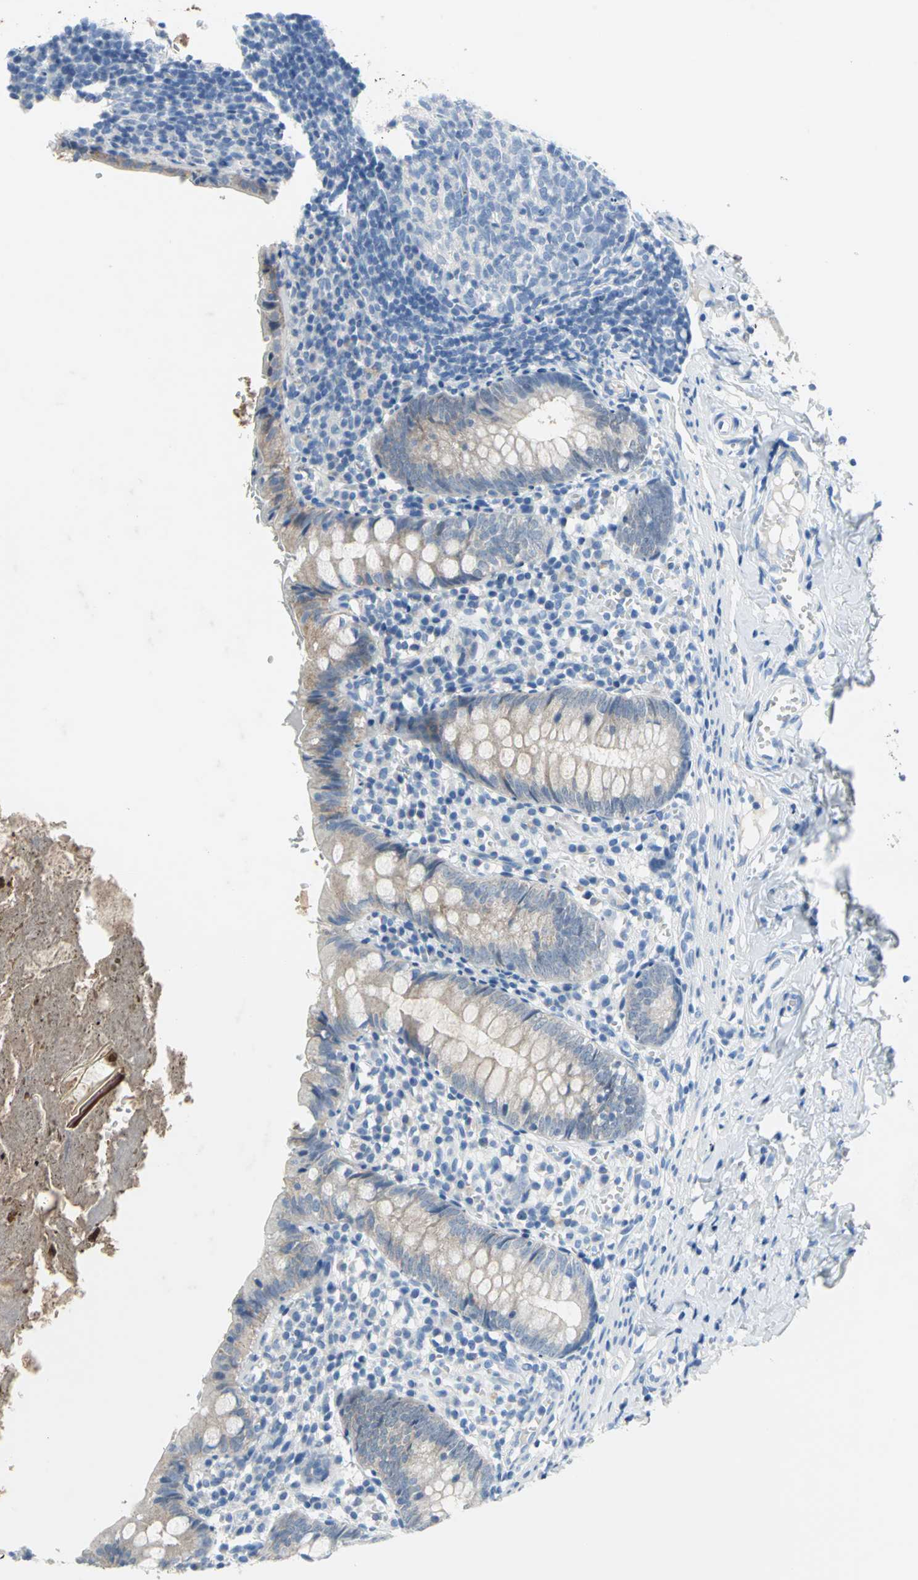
{"staining": {"intensity": "weak", "quantity": "25%-75%", "location": "cytoplasmic/membranous"}, "tissue": "appendix", "cell_type": "Glandular cells", "image_type": "normal", "snomed": [{"axis": "morphology", "description": "Normal tissue, NOS"}, {"axis": "topography", "description": "Appendix"}], "caption": "Appendix stained with DAB (3,3'-diaminobenzidine) immunohistochemistry displays low levels of weak cytoplasmic/membranous positivity in about 25%-75% of glandular cells.", "gene": "SFN", "patient": {"sex": "female", "age": 10}}